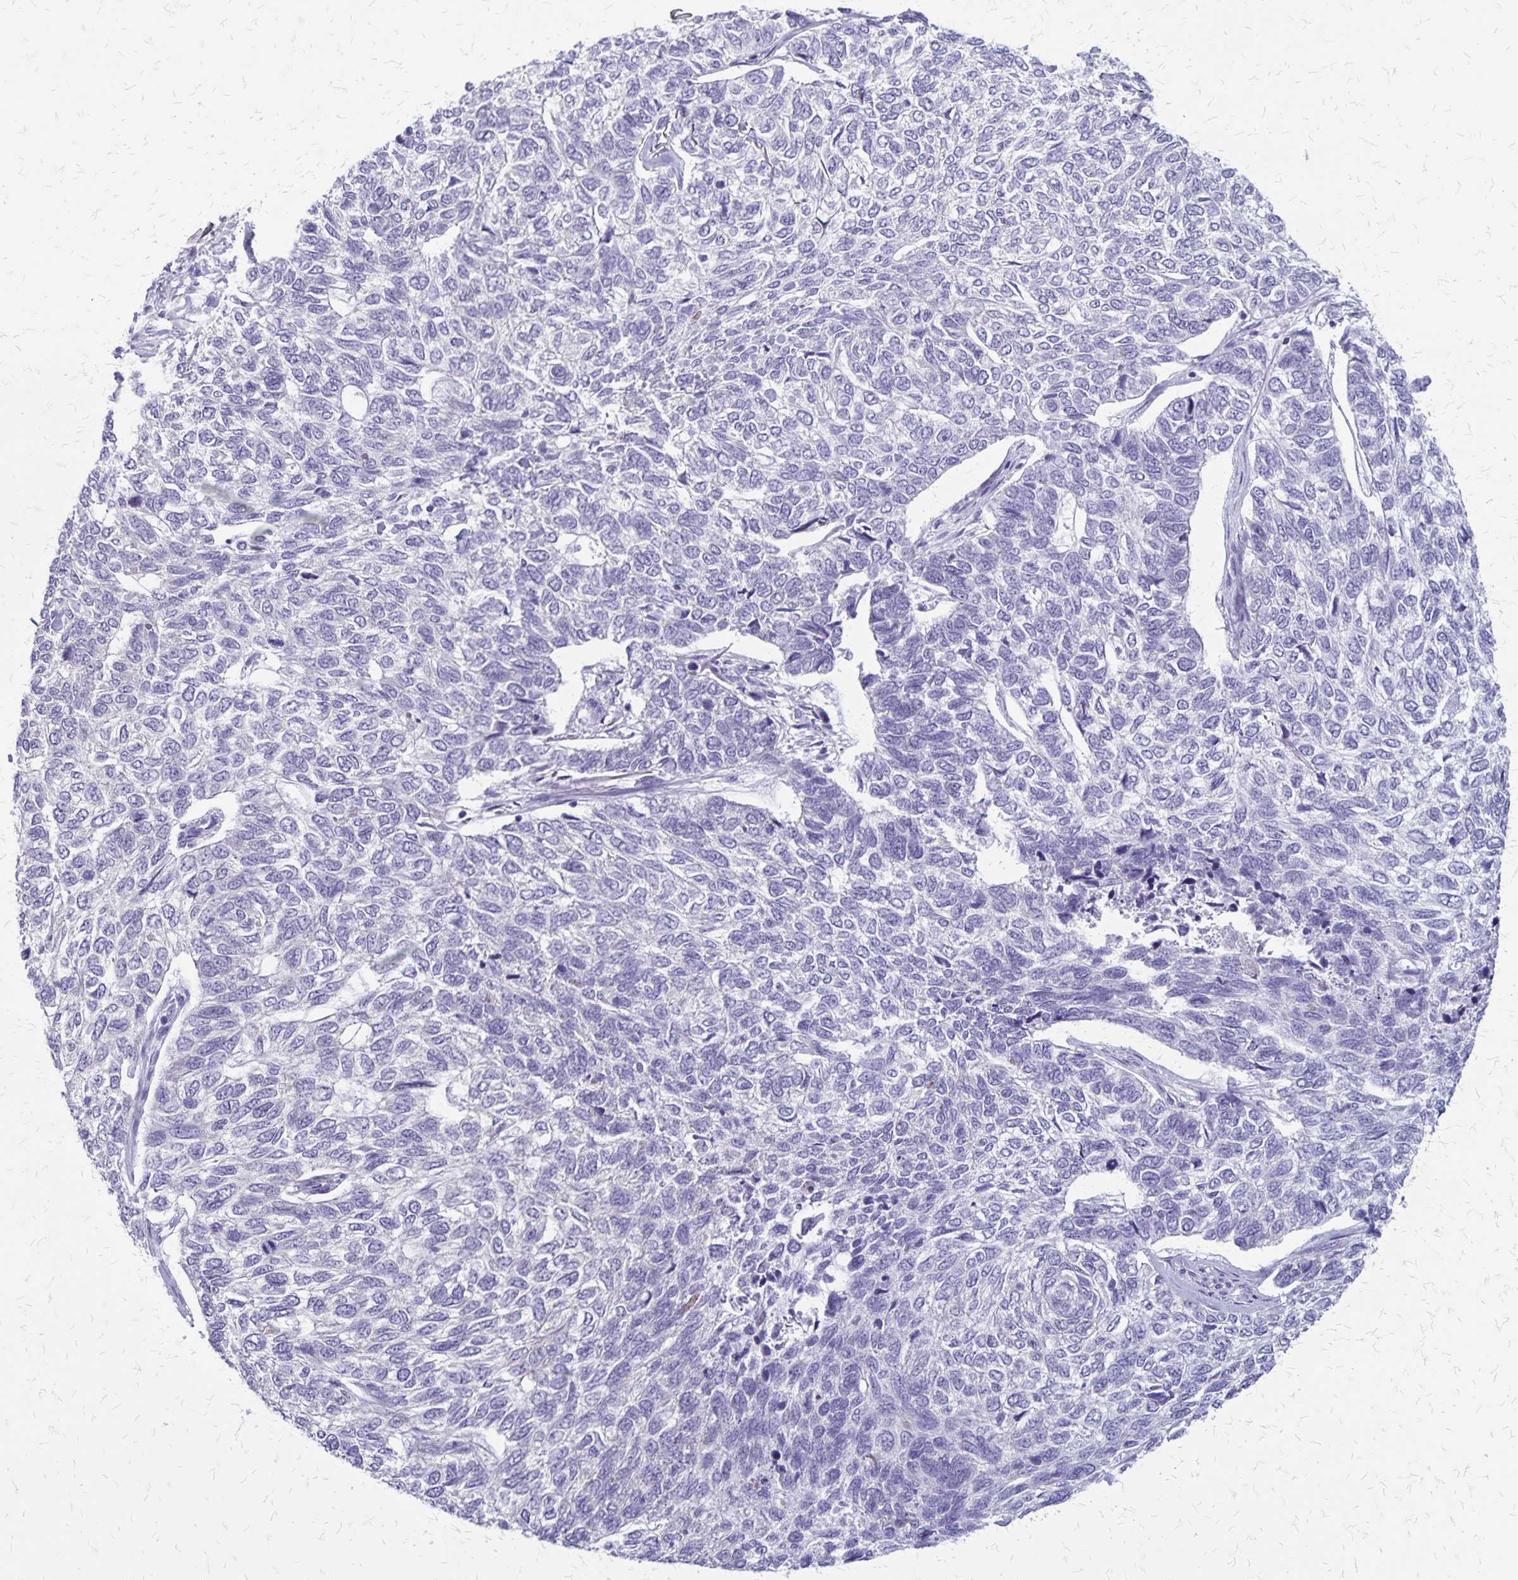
{"staining": {"intensity": "negative", "quantity": "none", "location": "none"}, "tissue": "skin cancer", "cell_type": "Tumor cells", "image_type": "cancer", "snomed": [{"axis": "morphology", "description": "Basal cell carcinoma"}, {"axis": "topography", "description": "Skin"}], "caption": "IHC photomicrograph of skin basal cell carcinoma stained for a protein (brown), which displays no positivity in tumor cells. Brightfield microscopy of IHC stained with DAB (brown) and hematoxylin (blue), captured at high magnification.", "gene": "PLXNB3", "patient": {"sex": "female", "age": 65}}